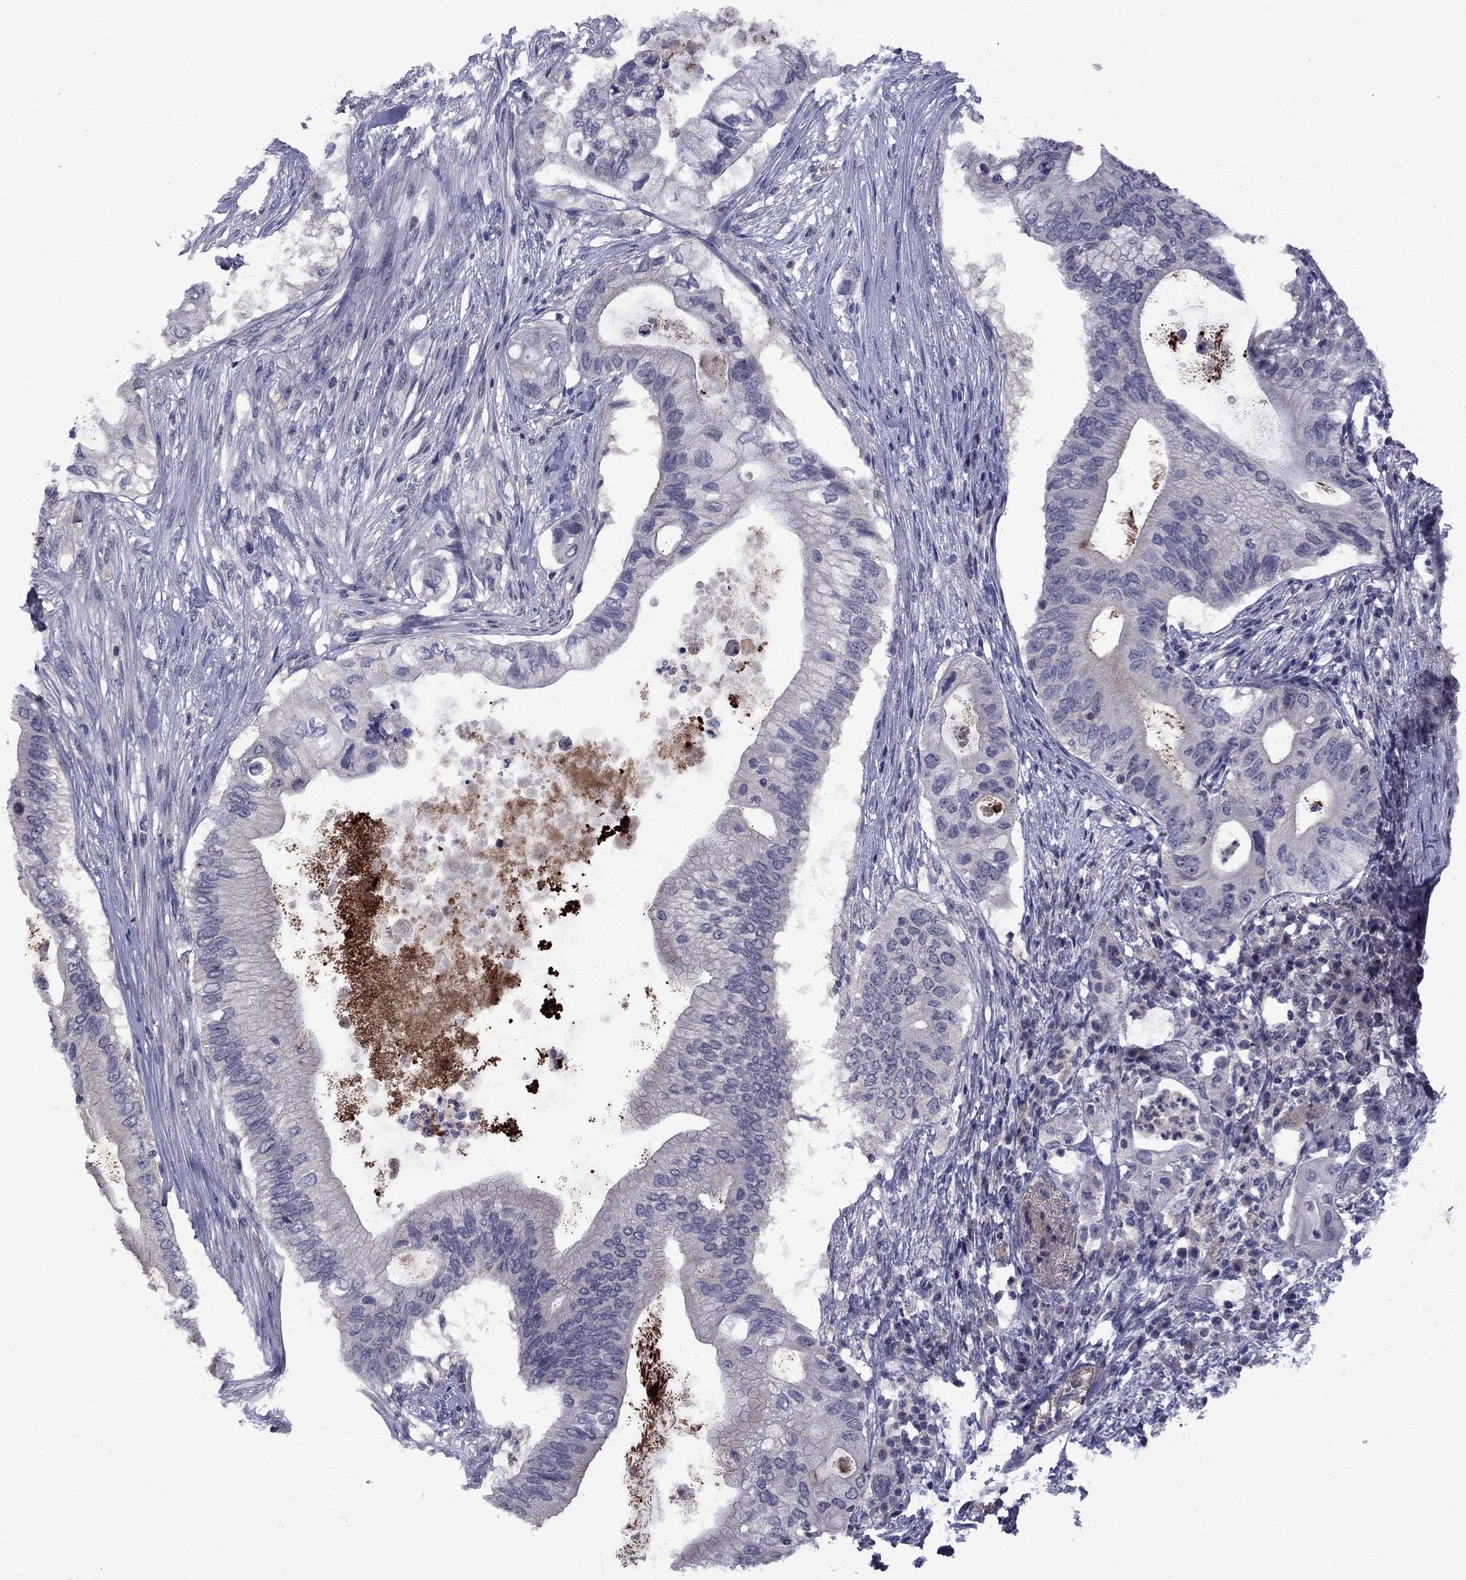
{"staining": {"intensity": "negative", "quantity": "none", "location": "none"}, "tissue": "pancreatic cancer", "cell_type": "Tumor cells", "image_type": "cancer", "snomed": [{"axis": "morphology", "description": "Adenocarcinoma, NOS"}, {"axis": "topography", "description": "Pancreas"}], "caption": "Tumor cells show no significant protein positivity in adenocarcinoma (pancreatic). Brightfield microscopy of IHC stained with DAB (brown) and hematoxylin (blue), captured at high magnification.", "gene": "SNTA1", "patient": {"sex": "female", "age": 72}}